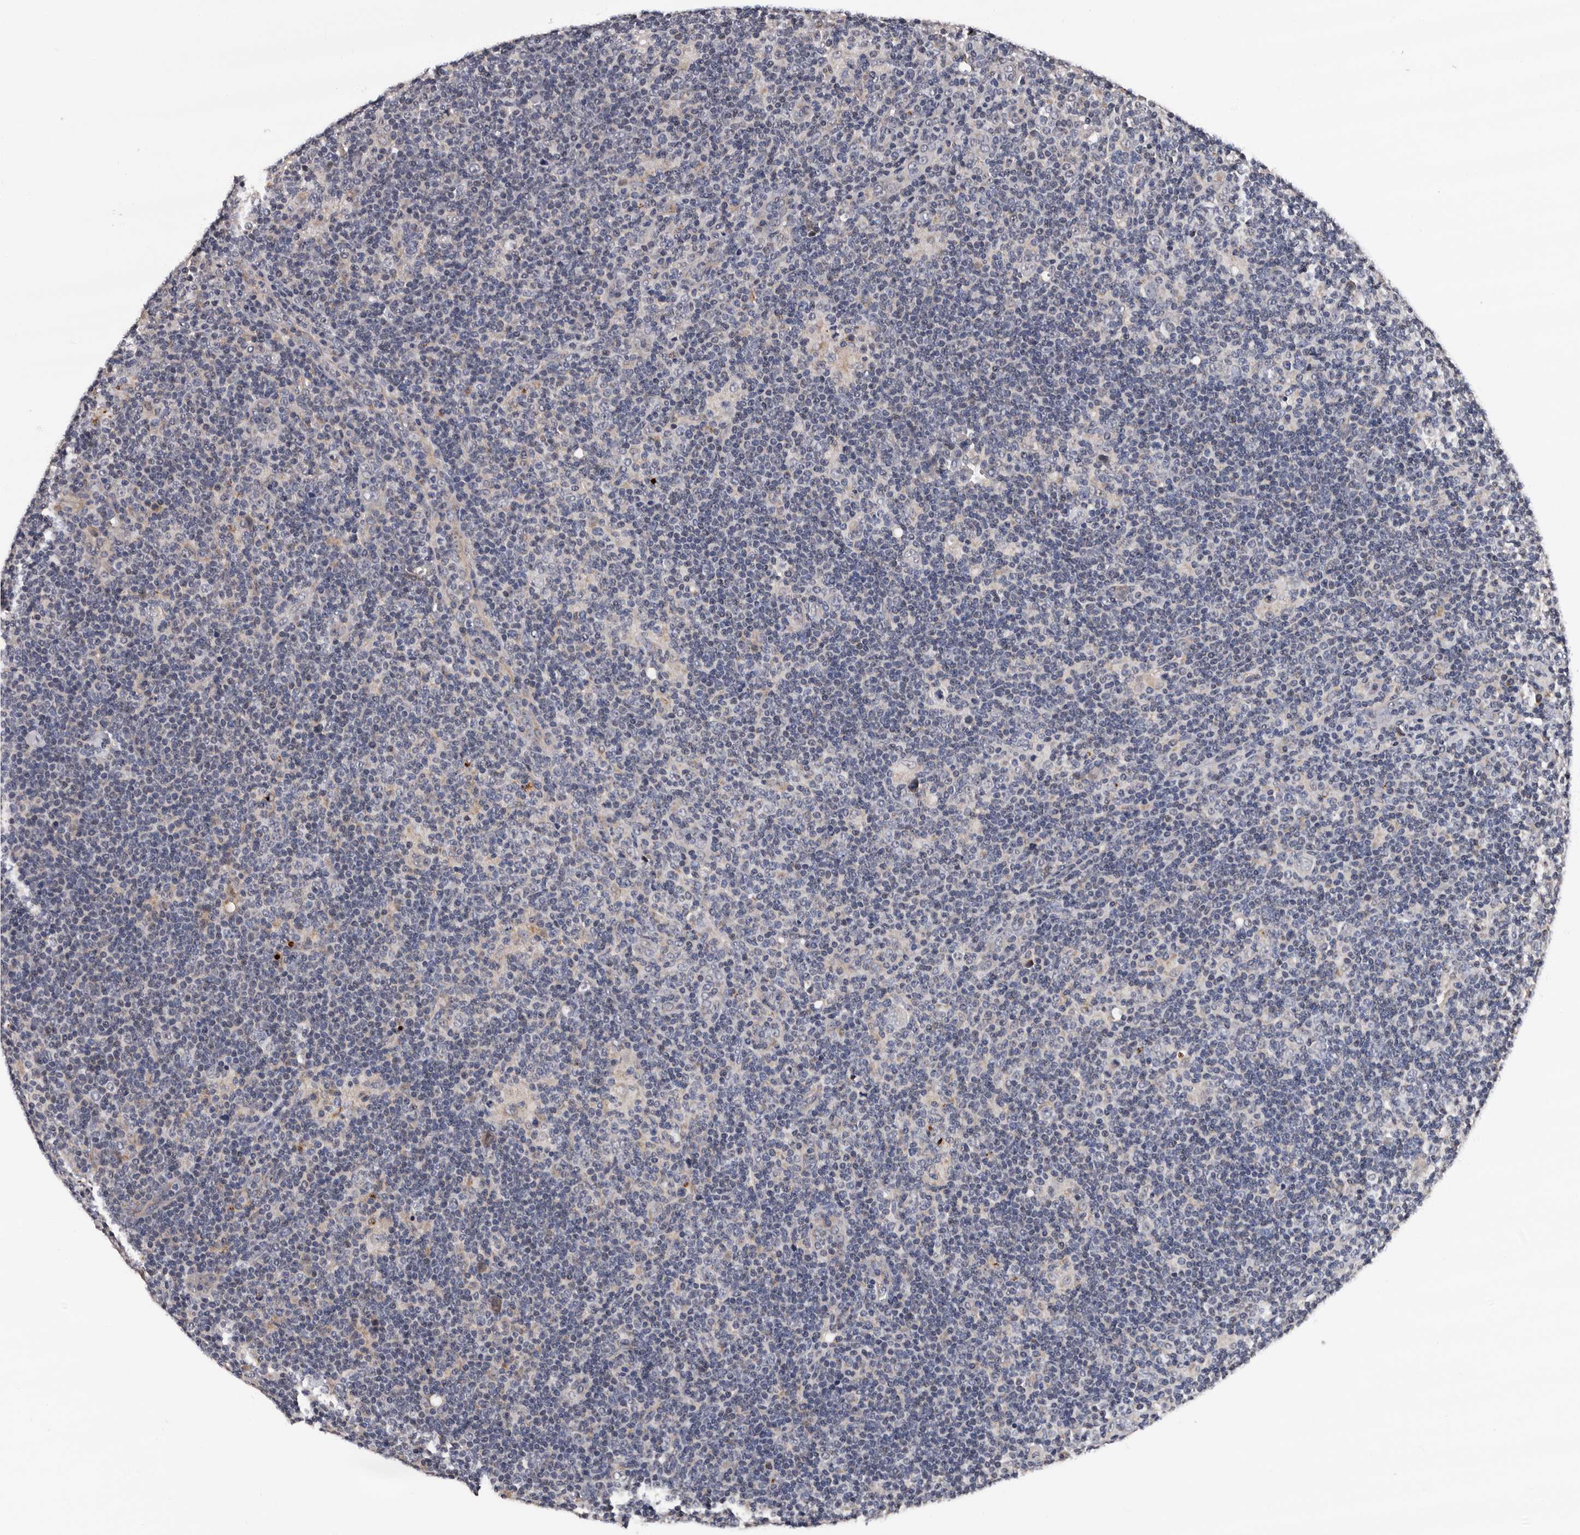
{"staining": {"intensity": "negative", "quantity": "none", "location": "none"}, "tissue": "lymphoma", "cell_type": "Tumor cells", "image_type": "cancer", "snomed": [{"axis": "morphology", "description": "Hodgkin's disease, NOS"}, {"axis": "topography", "description": "Lymph node"}], "caption": "High magnification brightfield microscopy of lymphoma stained with DAB (3,3'-diaminobenzidine) (brown) and counterstained with hematoxylin (blue): tumor cells show no significant expression. (DAB immunohistochemistry (IHC) with hematoxylin counter stain).", "gene": "TAF4B", "patient": {"sex": "female", "age": 57}}